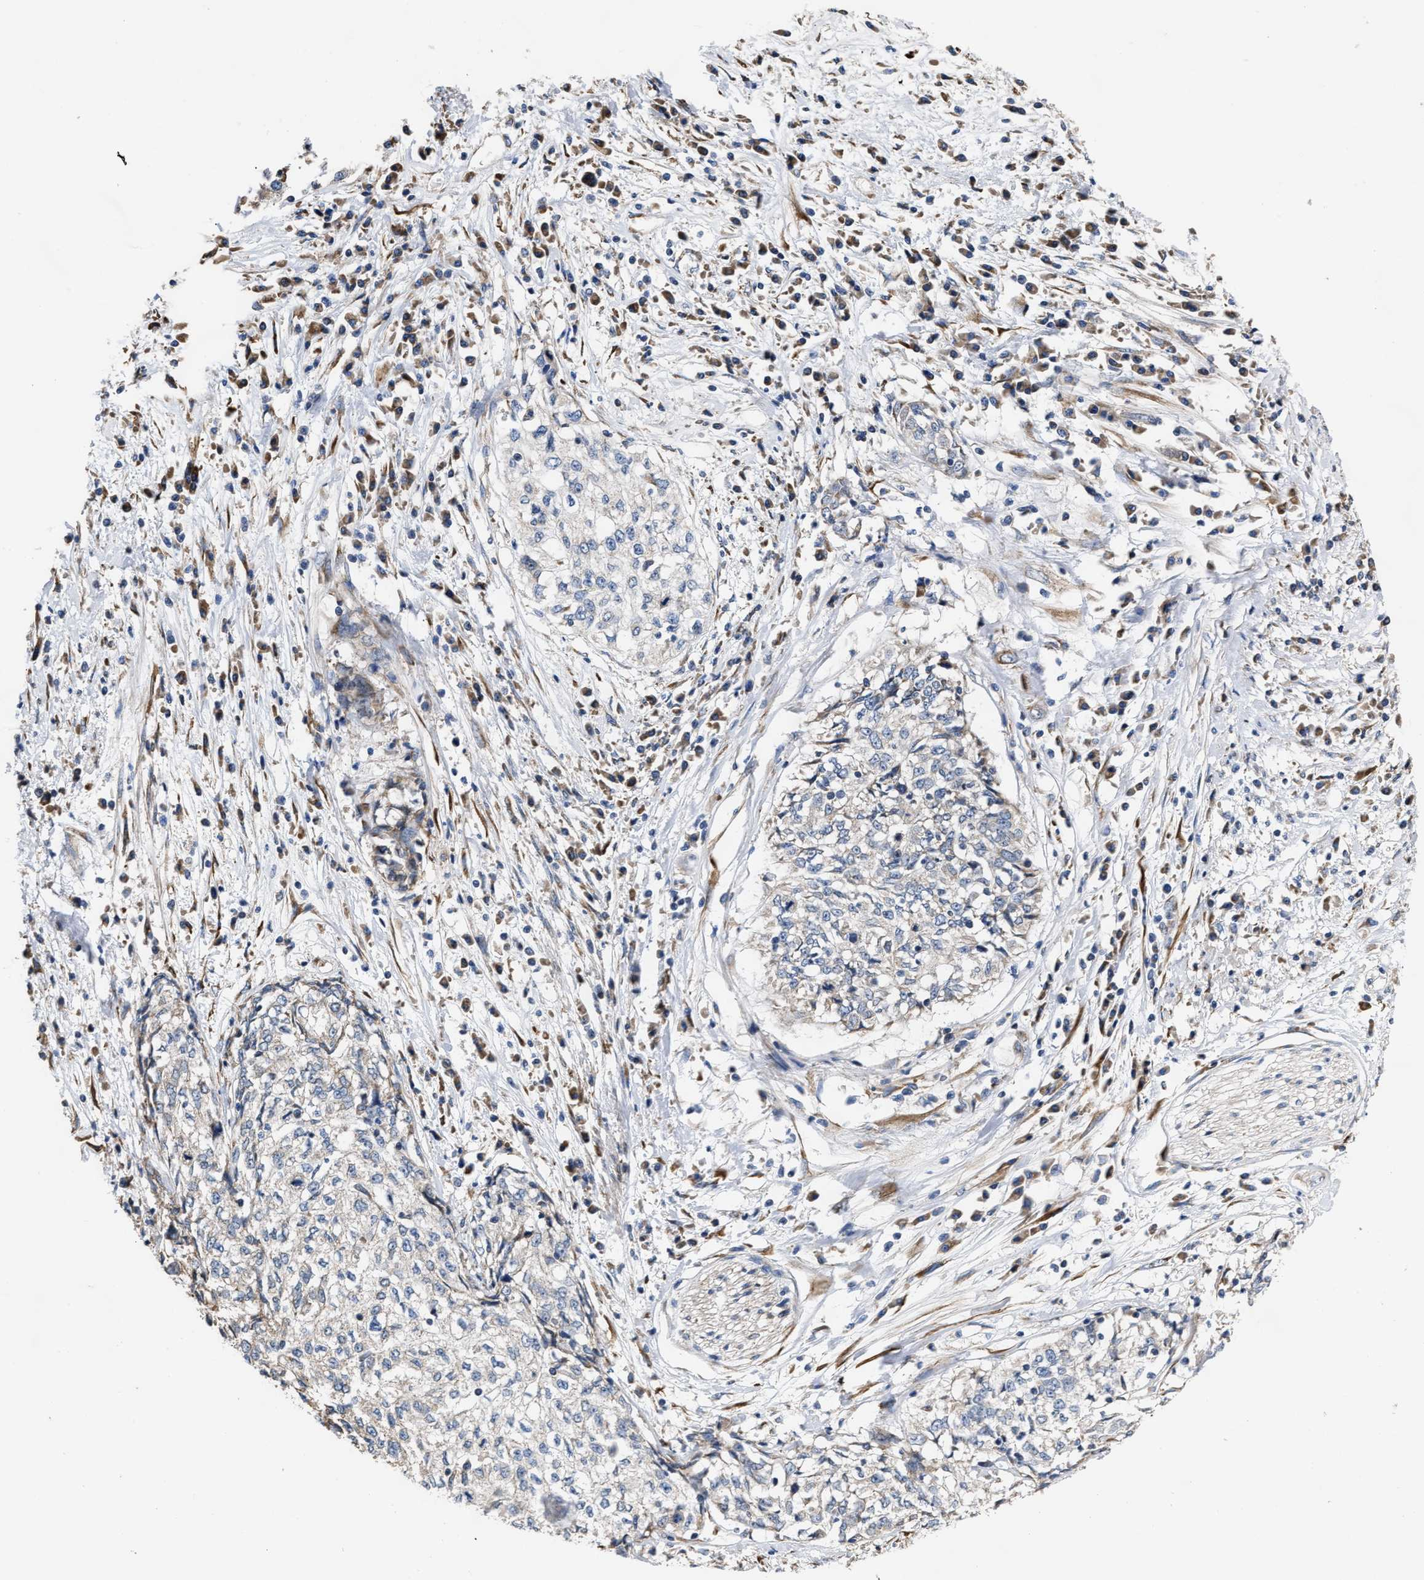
{"staining": {"intensity": "negative", "quantity": "none", "location": "none"}, "tissue": "cervical cancer", "cell_type": "Tumor cells", "image_type": "cancer", "snomed": [{"axis": "morphology", "description": "Squamous cell carcinoma, NOS"}, {"axis": "topography", "description": "Cervix"}], "caption": "Tumor cells show no significant positivity in squamous cell carcinoma (cervical).", "gene": "MALSU1", "patient": {"sex": "female", "age": 57}}